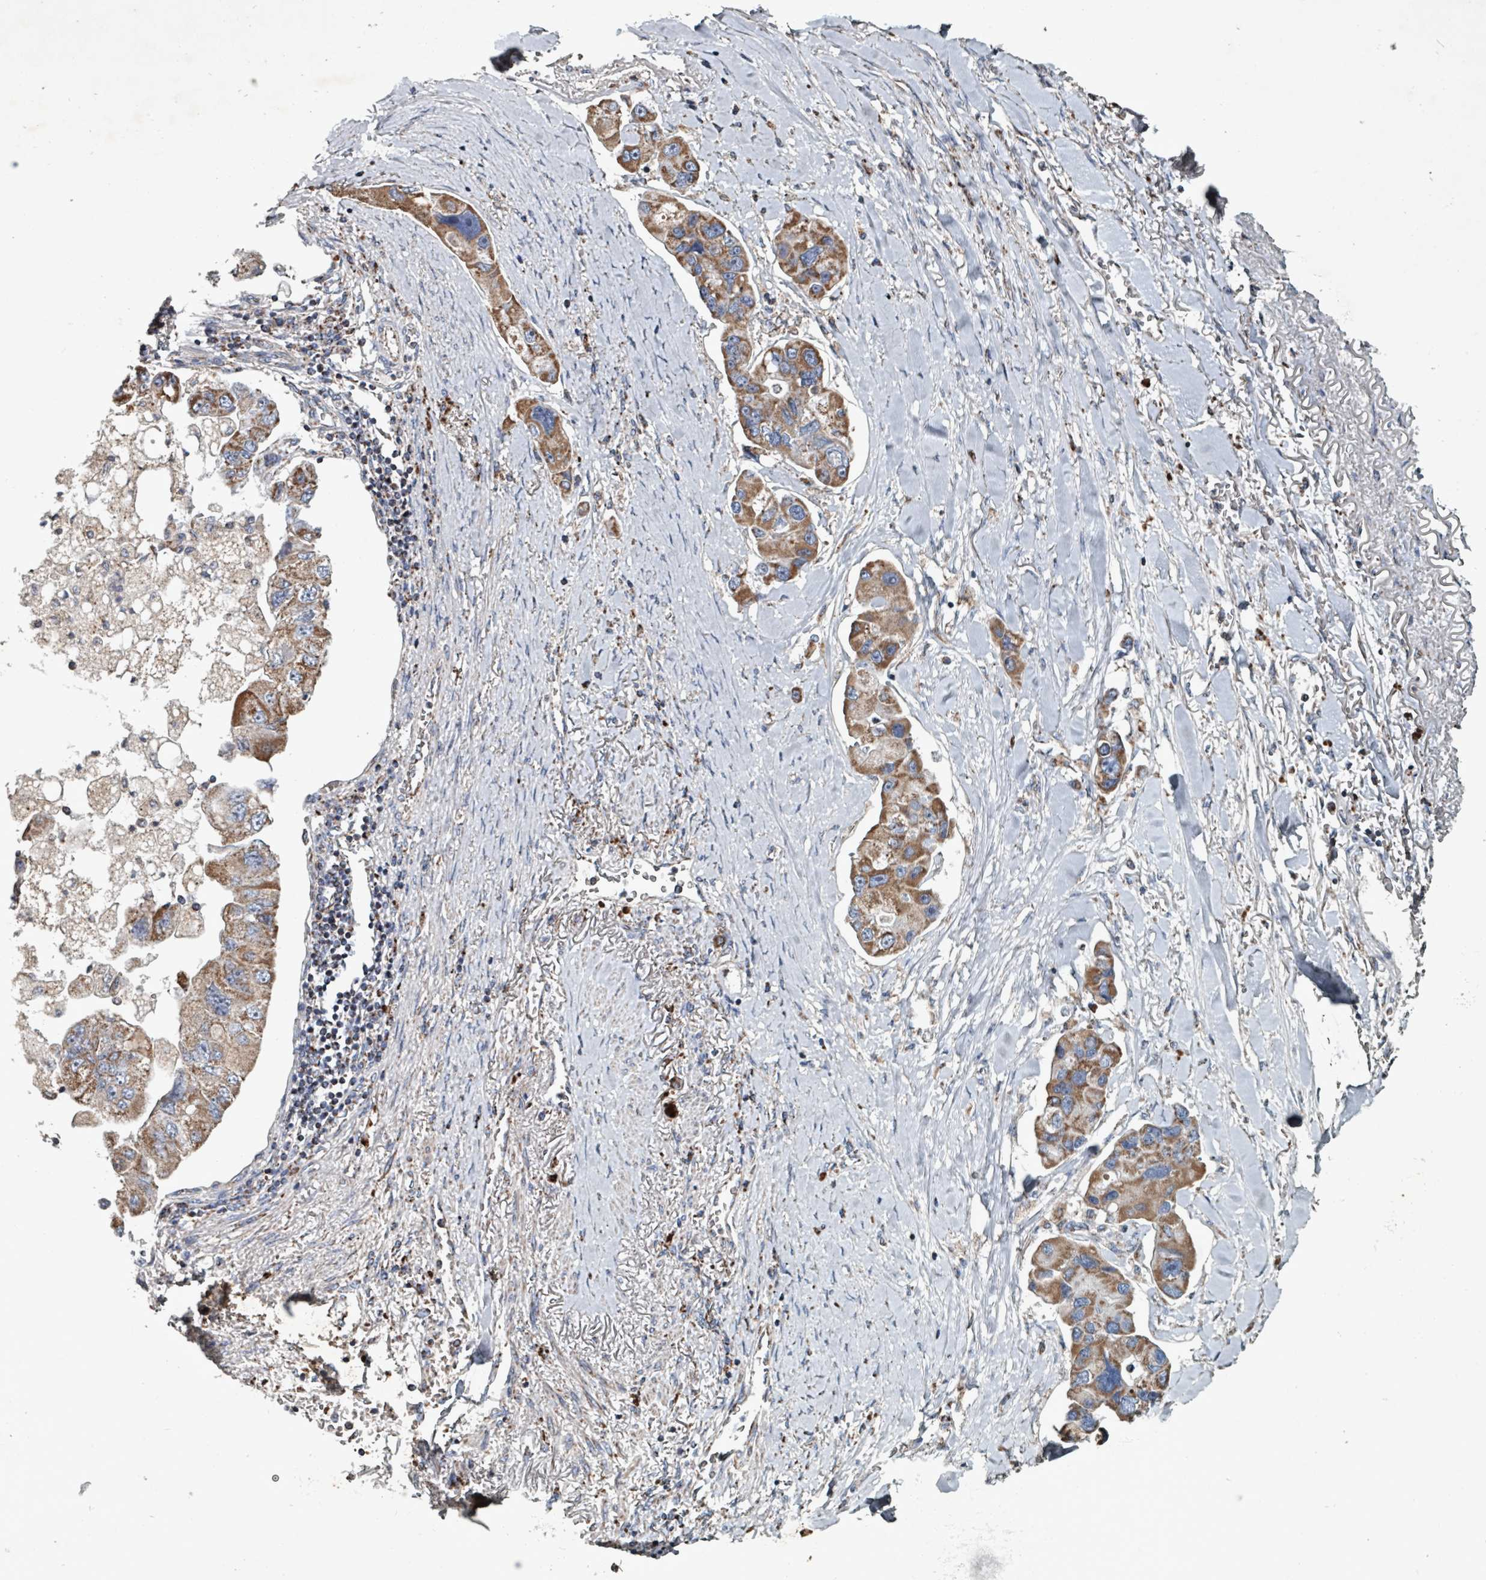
{"staining": {"intensity": "moderate", "quantity": ">75%", "location": "cytoplasmic/membranous"}, "tissue": "lung cancer", "cell_type": "Tumor cells", "image_type": "cancer", "snomed": [{"axis": "morphology", "description": "Adenocarcinoma, NOS"}, {"axis": "topography", "description": "Lung"}], "caption": "Protein staining of lung cancer tissue exhibits moderate cytoplasmic/membranous staining in about >75% of tumor cells.", "gene": "ABHD18", "patient": {"sex": "female", "age": 54}}